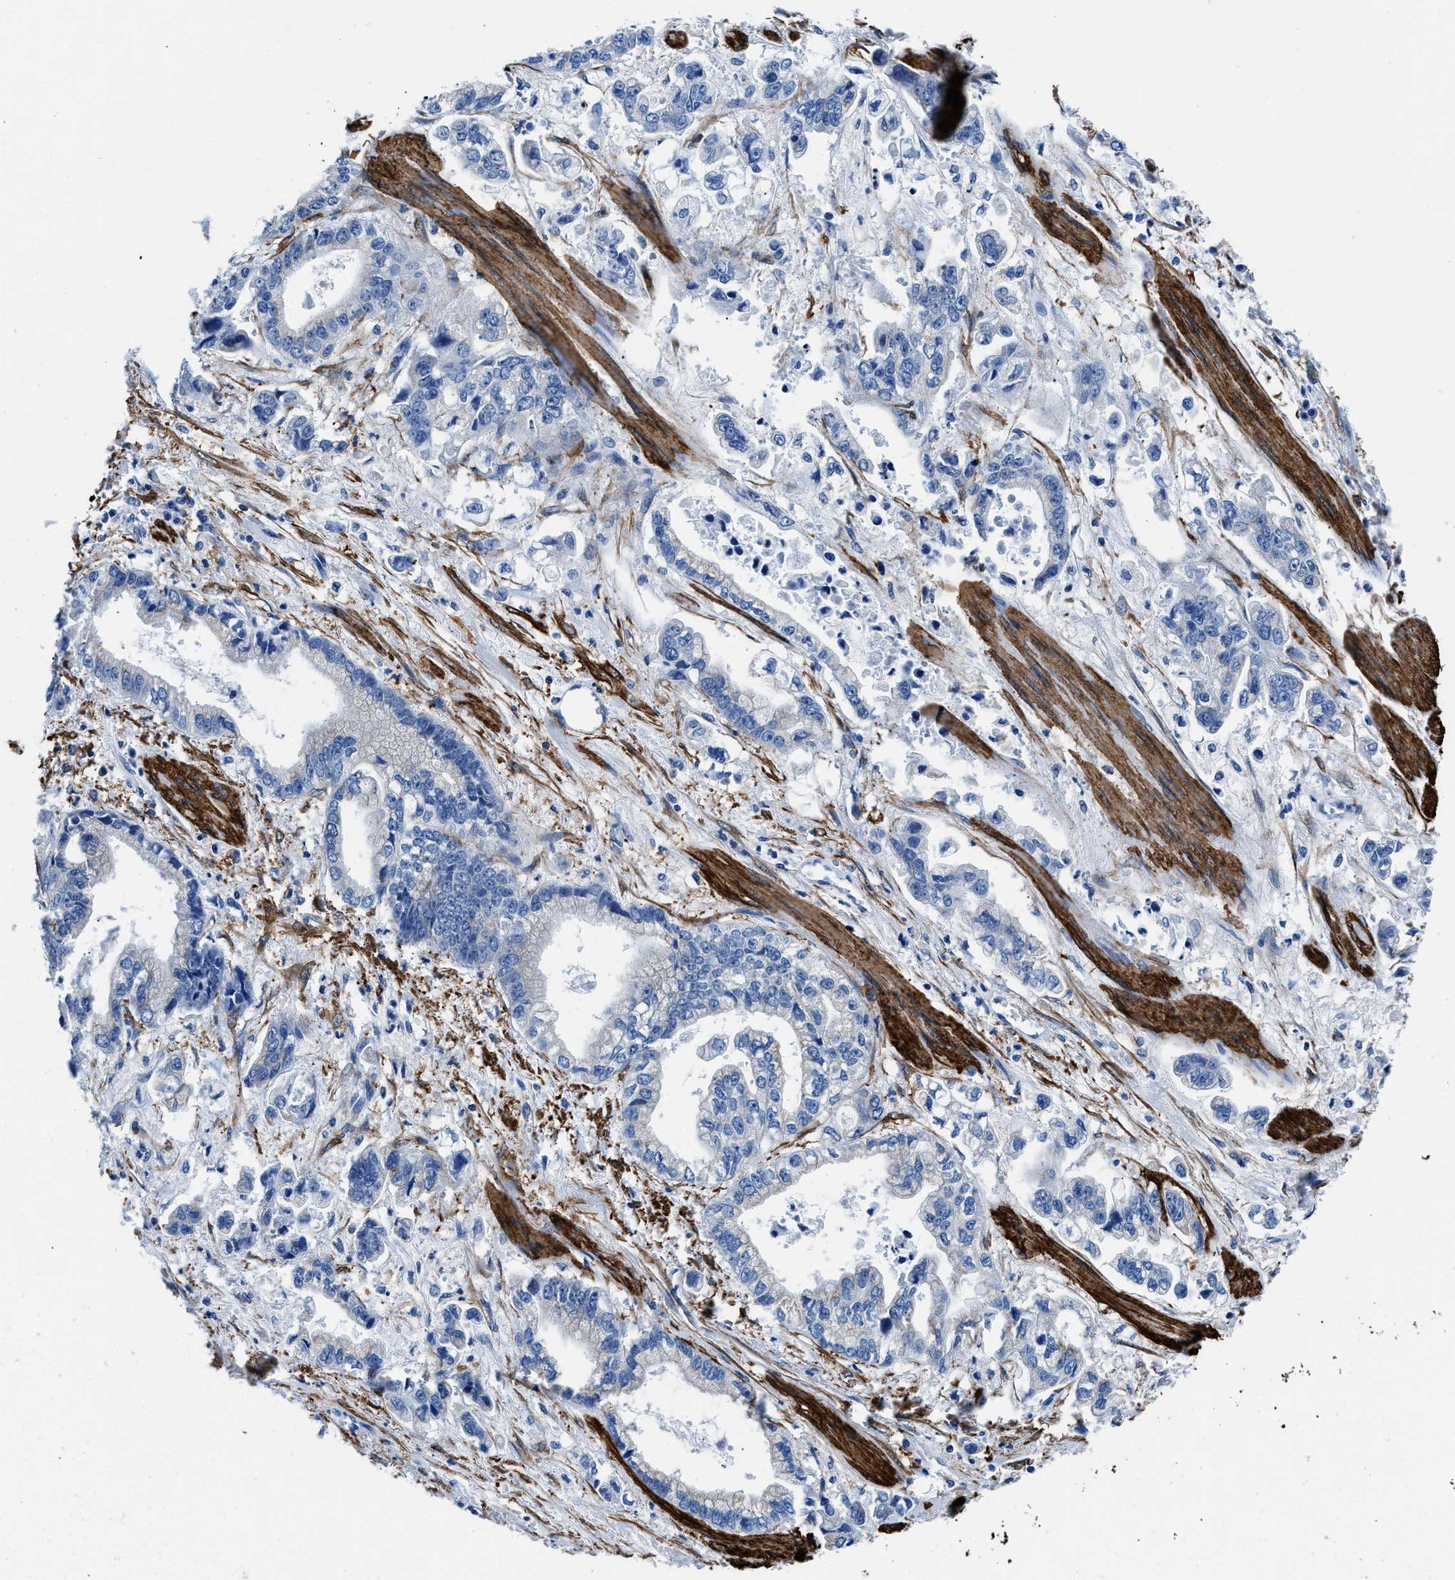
{"staining": {"intensity": "negative", "quantity": "none", "location": "none"}, "tissue": "stomach cancer", "cell_type": "Tumor cells", "image_type": "cancer", "snomed": [{"axis": "morphology", "description": "Normal tissue, NOS"}, {"axis": "morphology", "description": "Adenocarcinoma, NOS"}, {"axis": "topography", "description": "Stomach"}], "caption": "Tumor cells are negative for protein expression in human stomach adenocarcinoma.", "gene": "TEX261", "patient": {"sex": "male", "age": 62}}